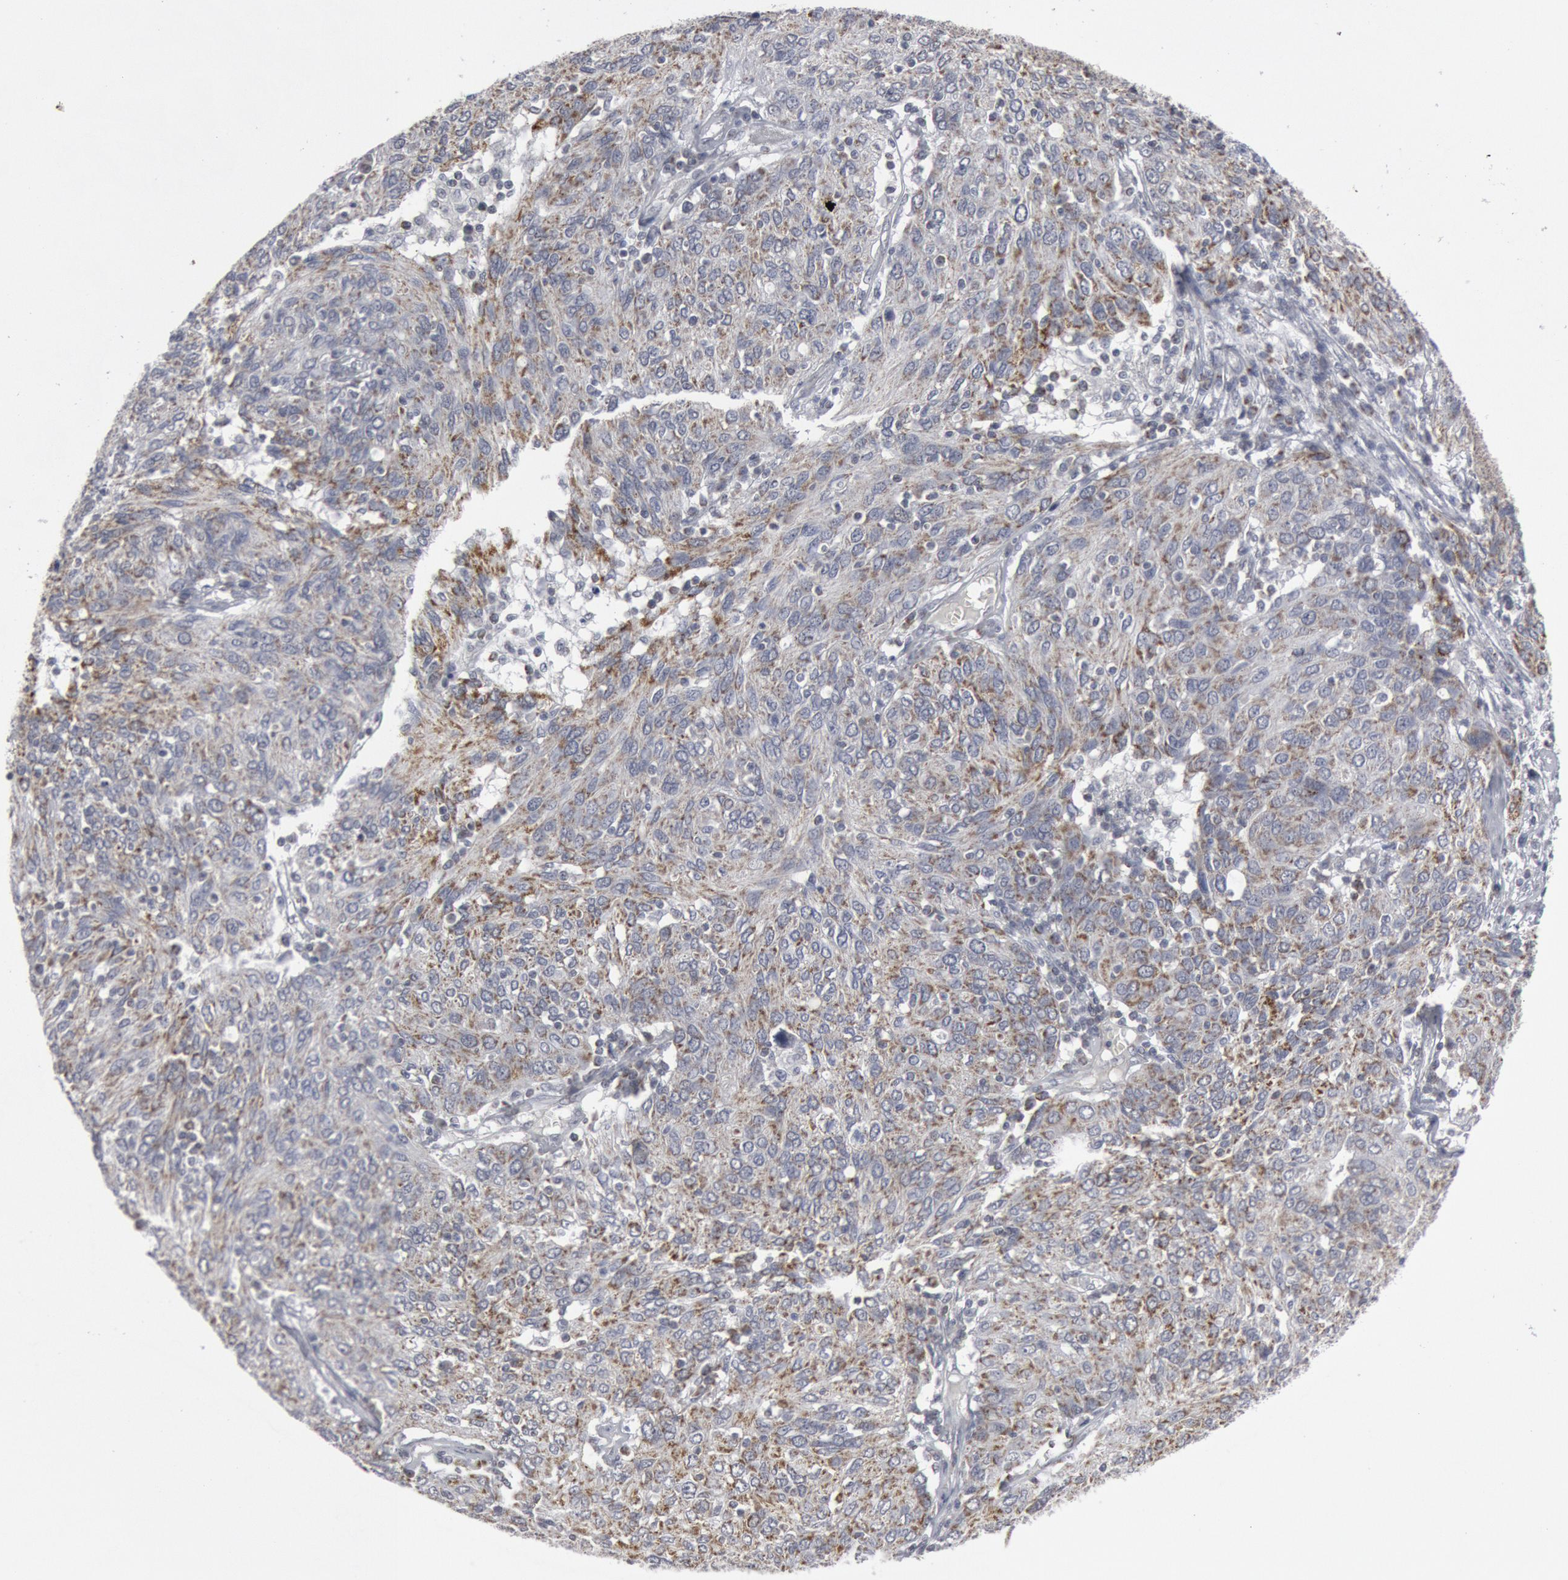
{"staining": {"intensity": "weak", "quantity": "<25%", "location": "cytoplasmic/membranous"}, "tissue": "ovarian cancer", "cell_type": "Tumor cells", "image_type": "cancer", "snomed": [{"axis": "morphology", "description": "Carcinoma, endometroid"}, {"axis": "topography", "description": "Ovary"}], "caption": "Tumor cells show no significant expression in ovarian endometroid carcinoma. Nuclei are stained in blue.", "gene": "CASP9", "patient": {"sex": "female", "age": 50}}